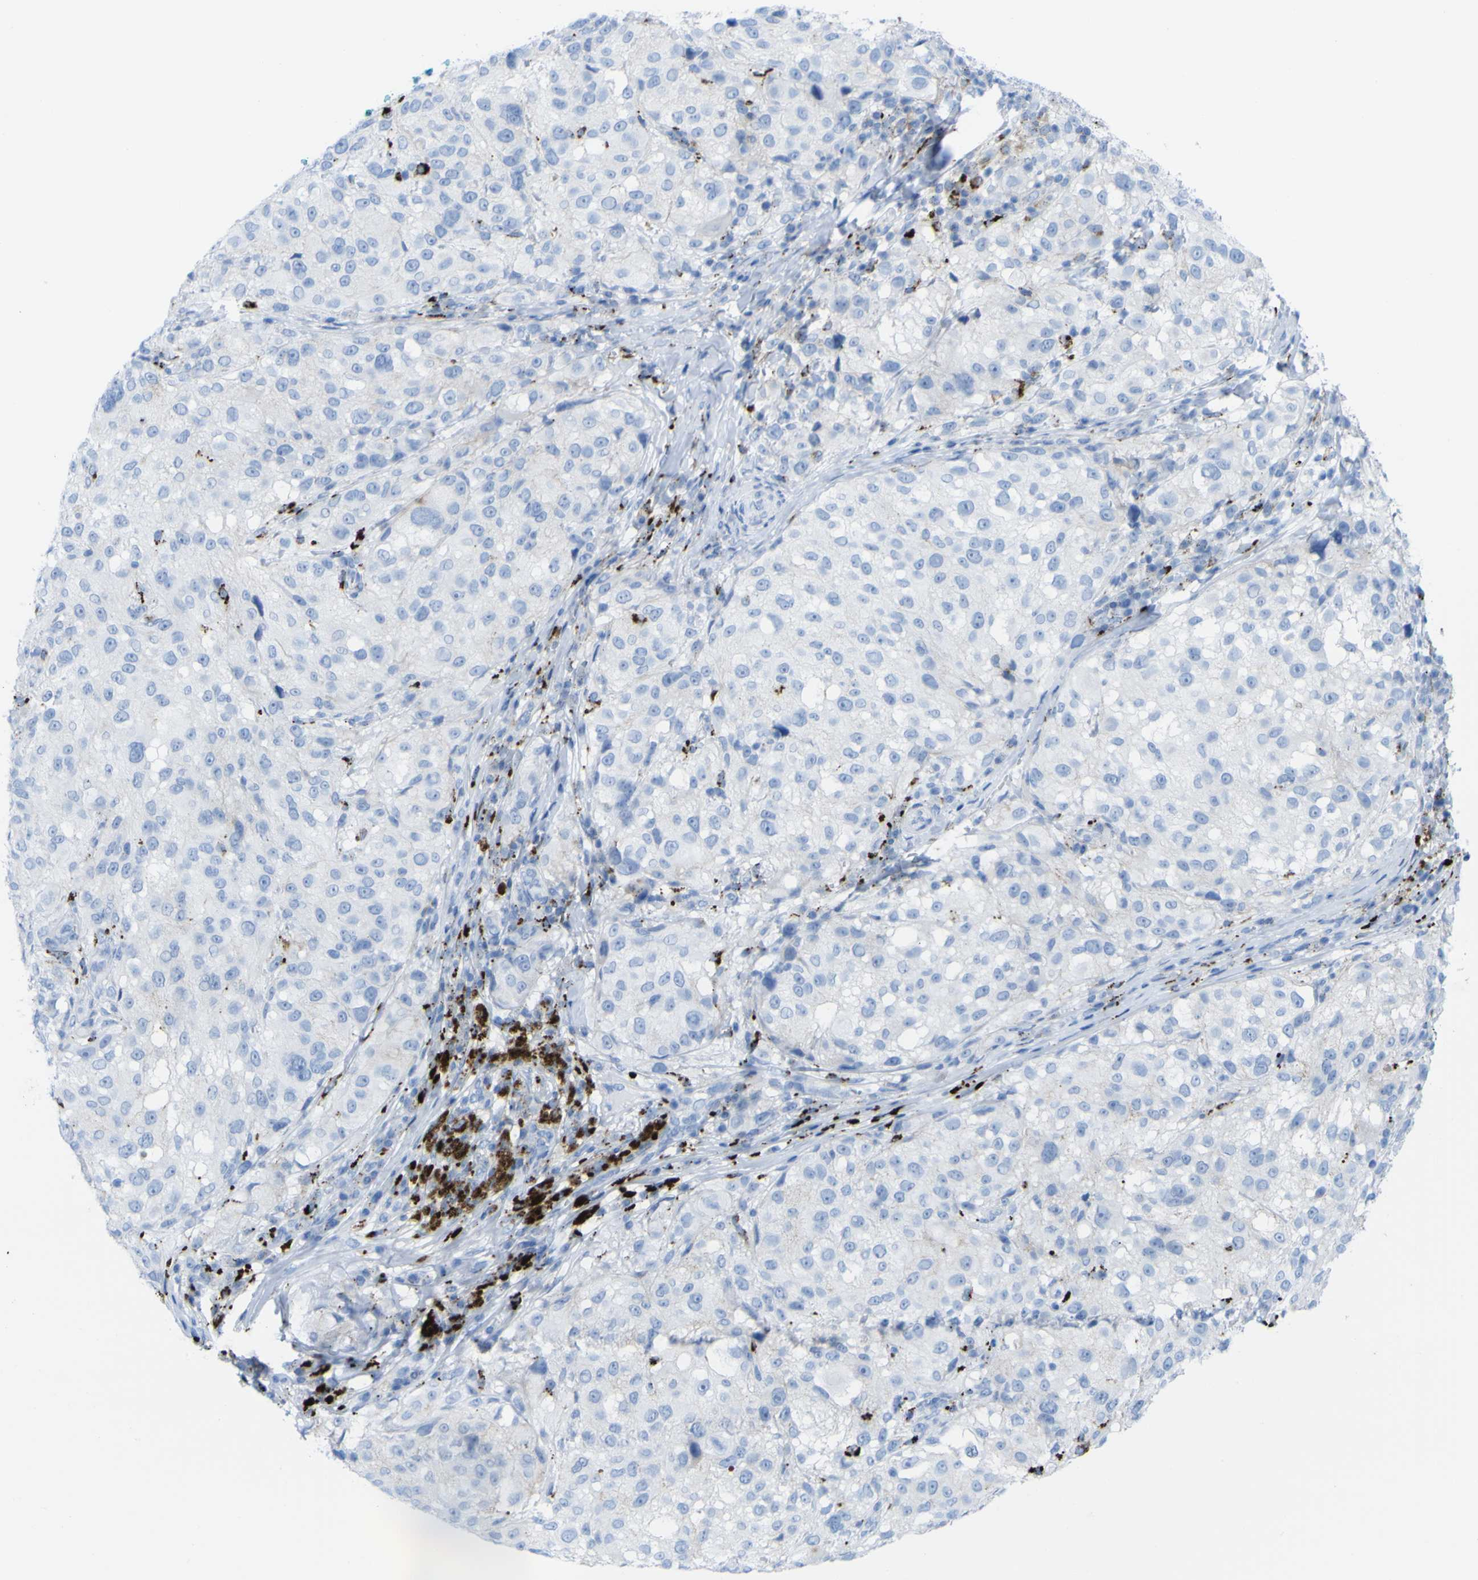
{"staining": {"intensity": "negative", "quantity": "none", "location": "none"}, "tissue": "melanoma", "cell_type": "Tumor cells", "image_type": "cancer", "snomed": [{"axis": "morphology", "description": "Necrosis, NOS"}, {"axis": "morphology", "description": "Malignant melanoma, NOS"}, {"axis": "topography", "description": "Skin"}], "caption": "Immunohistochemistry micrograph of neoplastic tissue: human melanoma stained with DAB demonstrates no significant protein expression in tumor cells.", "gene": "PLD3", "patient": {"sex": "female", "age": 87}}